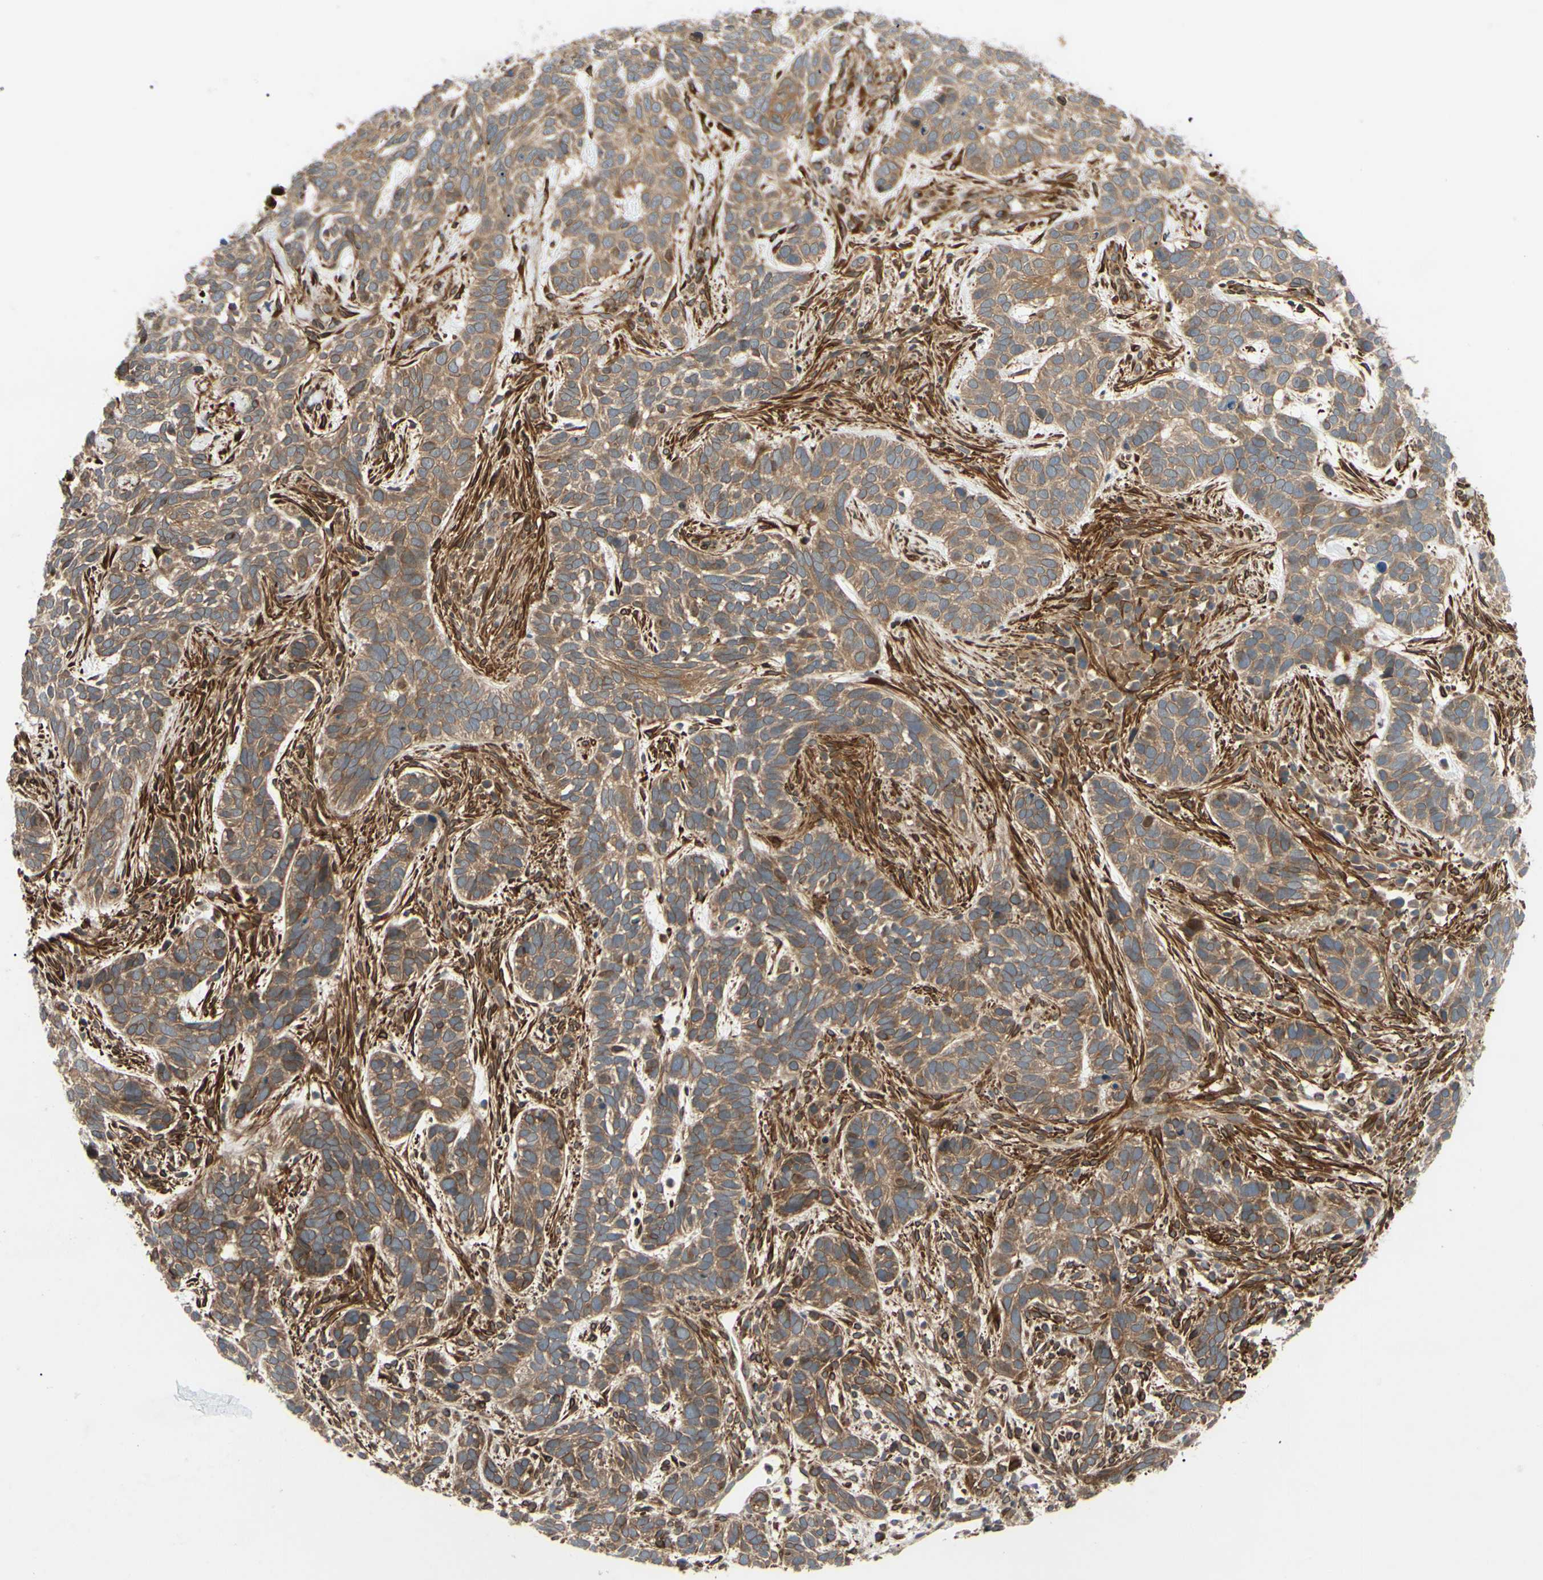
{"staining": {"intensity": "moderate", "quantity": ">75%", "location": "cytoplasmic/membranous"}, "tissue": "skin cancer", "cell_type": "Tumor cells", "image_type": "cancer", "snomed": [{"axis": "morphology", "description": "Basal cell carcinoma"}, {"axis": "topography", "description": "Skin"}], "caption": "Brown immunohistochemical staining in skin cancer exhibits moderate cytoplasmic/membranous staining in approximately >75% of tumor cells. The protein is stained brown, and the nuclei are stained in blue (DAB IHC with brightfield microscopy, high magnification).", "gene": "PRAF2", "patient": {"sex": "male", "age": 87}}